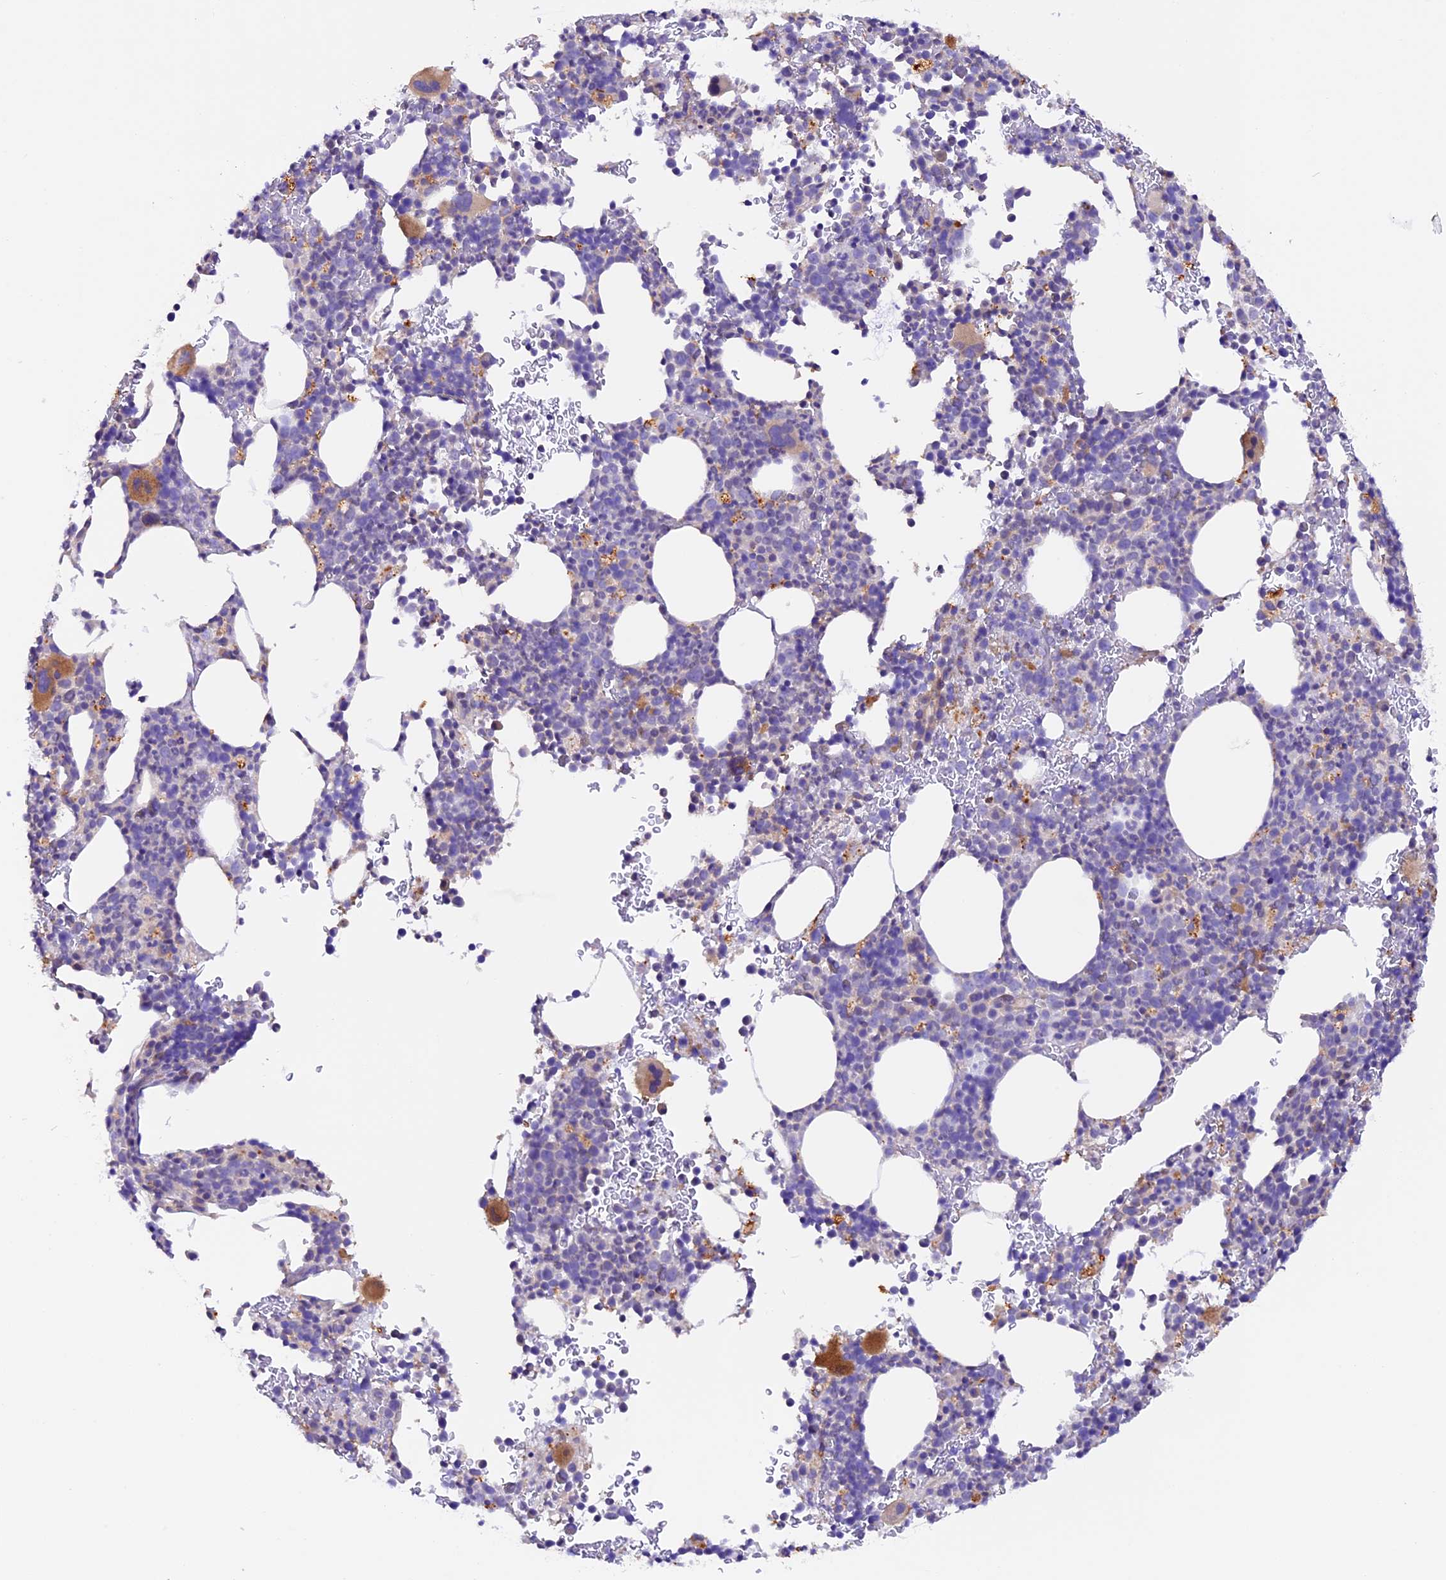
{"staining": {"intensity": "moderate", "quantity": "<25%", "location": "cytoplasmic/membranous"}, "tissue": "bone marrow", "cell_type": "Hematopoietic cells", "image_type": "normal", "snomed": [{"axis": "morphology", "description": "Normal tissue, NOS"}, {"axis": "topography", "description": "Bone marrow"}], "caption": "Immunohistochemistry image of unremarkable bone marrow: bone marrow stained using immunohistochemistry (IHC) reveals low levels of moderate protein expression localized specifically in the cytoplasmic/membranous of hematopoietic cells, appearing as a cytoplasmic/membranous brown color.", "gene": "NCK2", "patient": {"sex": "female", "age": 82}}